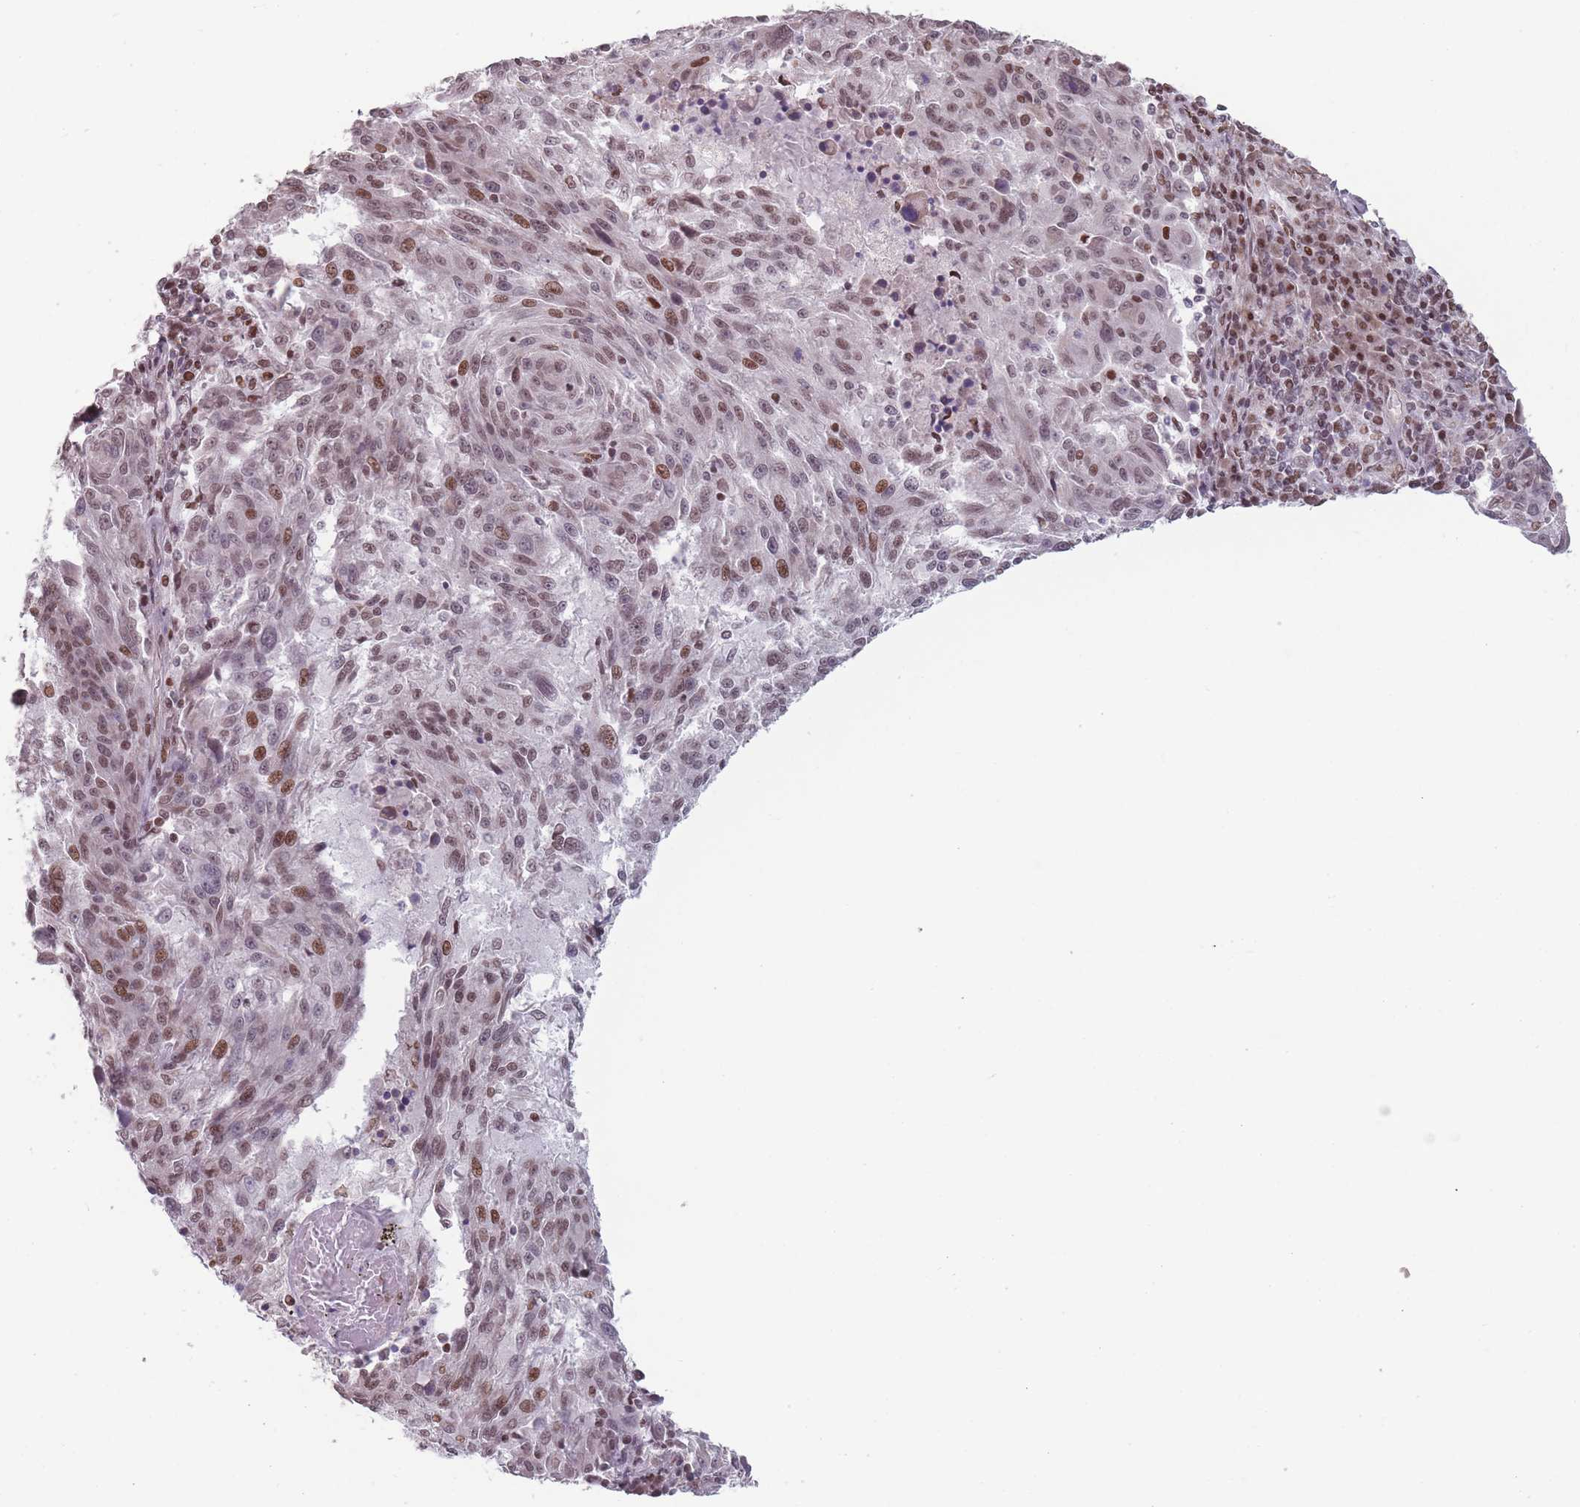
{"staining": {"intensity": "moderate", "quantity": "25%-75%", "location": "nuclear"}, "tissue": "melanoma", "cell_type": "Tumor cells", "image_type": "cancer", "snomed": [{"axis": "morphology", "description": "Malignant melanoma, NOS"}, {"axis": "topography", "description": "Skin"}], "caption": "A brown stain labels moderate nuclear expression of a protein in human malignant melanoma tumor cells. Nuclei are stained in blue.", "gene": "SH3BGRL2", "patient": {"sex": "male", "age": 53}}